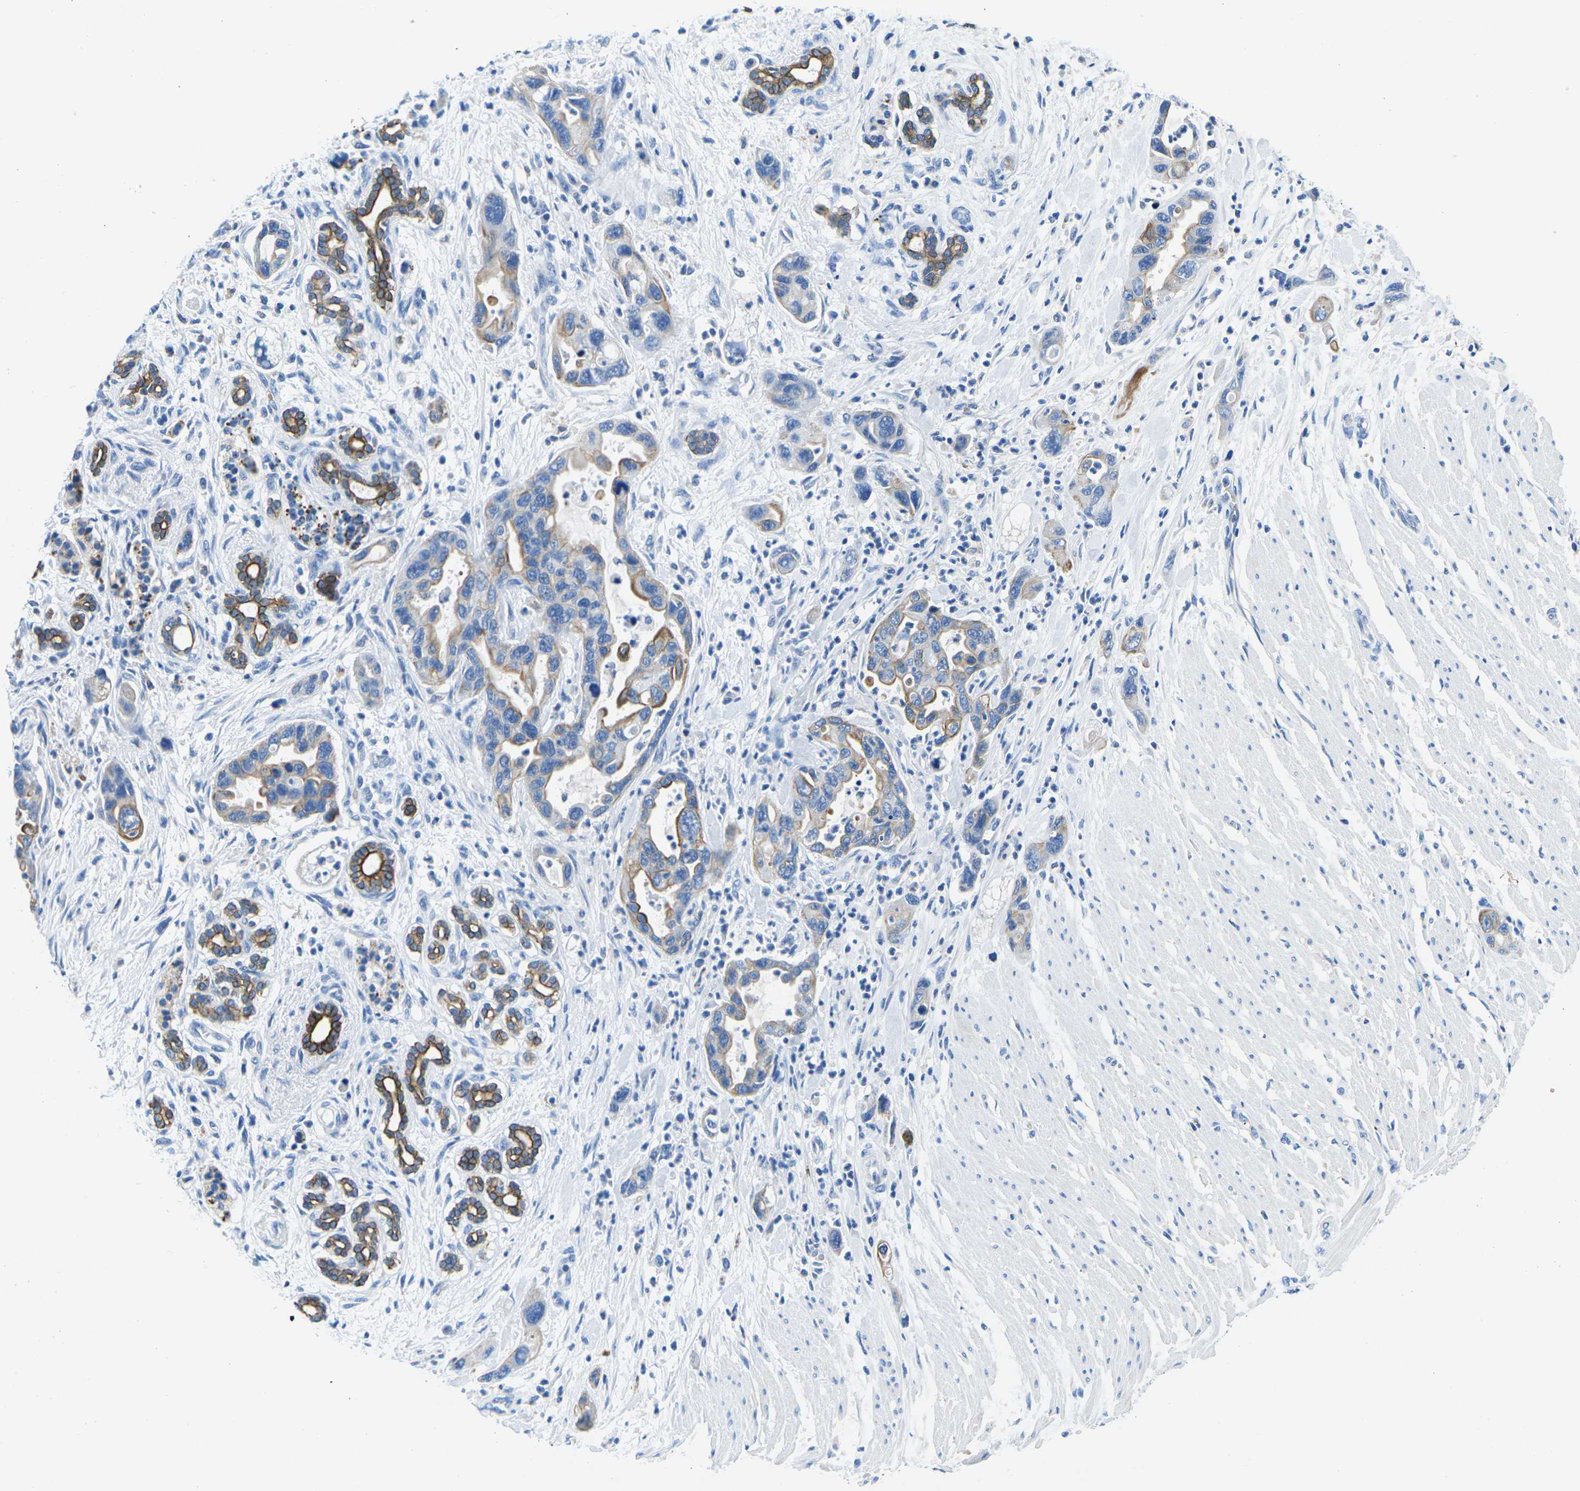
{"staining": {"intensity": "moderate", "quantity": "25%-75%", "location": "cytoplasmic/membranous"}, "tissue": "pancreatic cancer", "cell_type": "Tumor cells", "image_type": "cancer", "snomed": [{"axis": "morphology", "description": "Normal tissue, NOS"}, {"axis": "morphology", "description": "Adenocarcinoma, NOS"}, {"axis": "topography", "description": "Pancreas"}], "caption": "A brown stain highlights moderate cytoplasmic/membranous staining of a protein in pancreatic cancer (adenocarcinoma) tumor cells. The staining was performed using DAB (3,3'-diaminobenzidine) to visualize the protein expression in brown, while the nuclei were stained in blue with hematoxylin (Magnification: 20x).", "gene": "TM6SF1", "patient": {"sex": "female", "age": 71}}